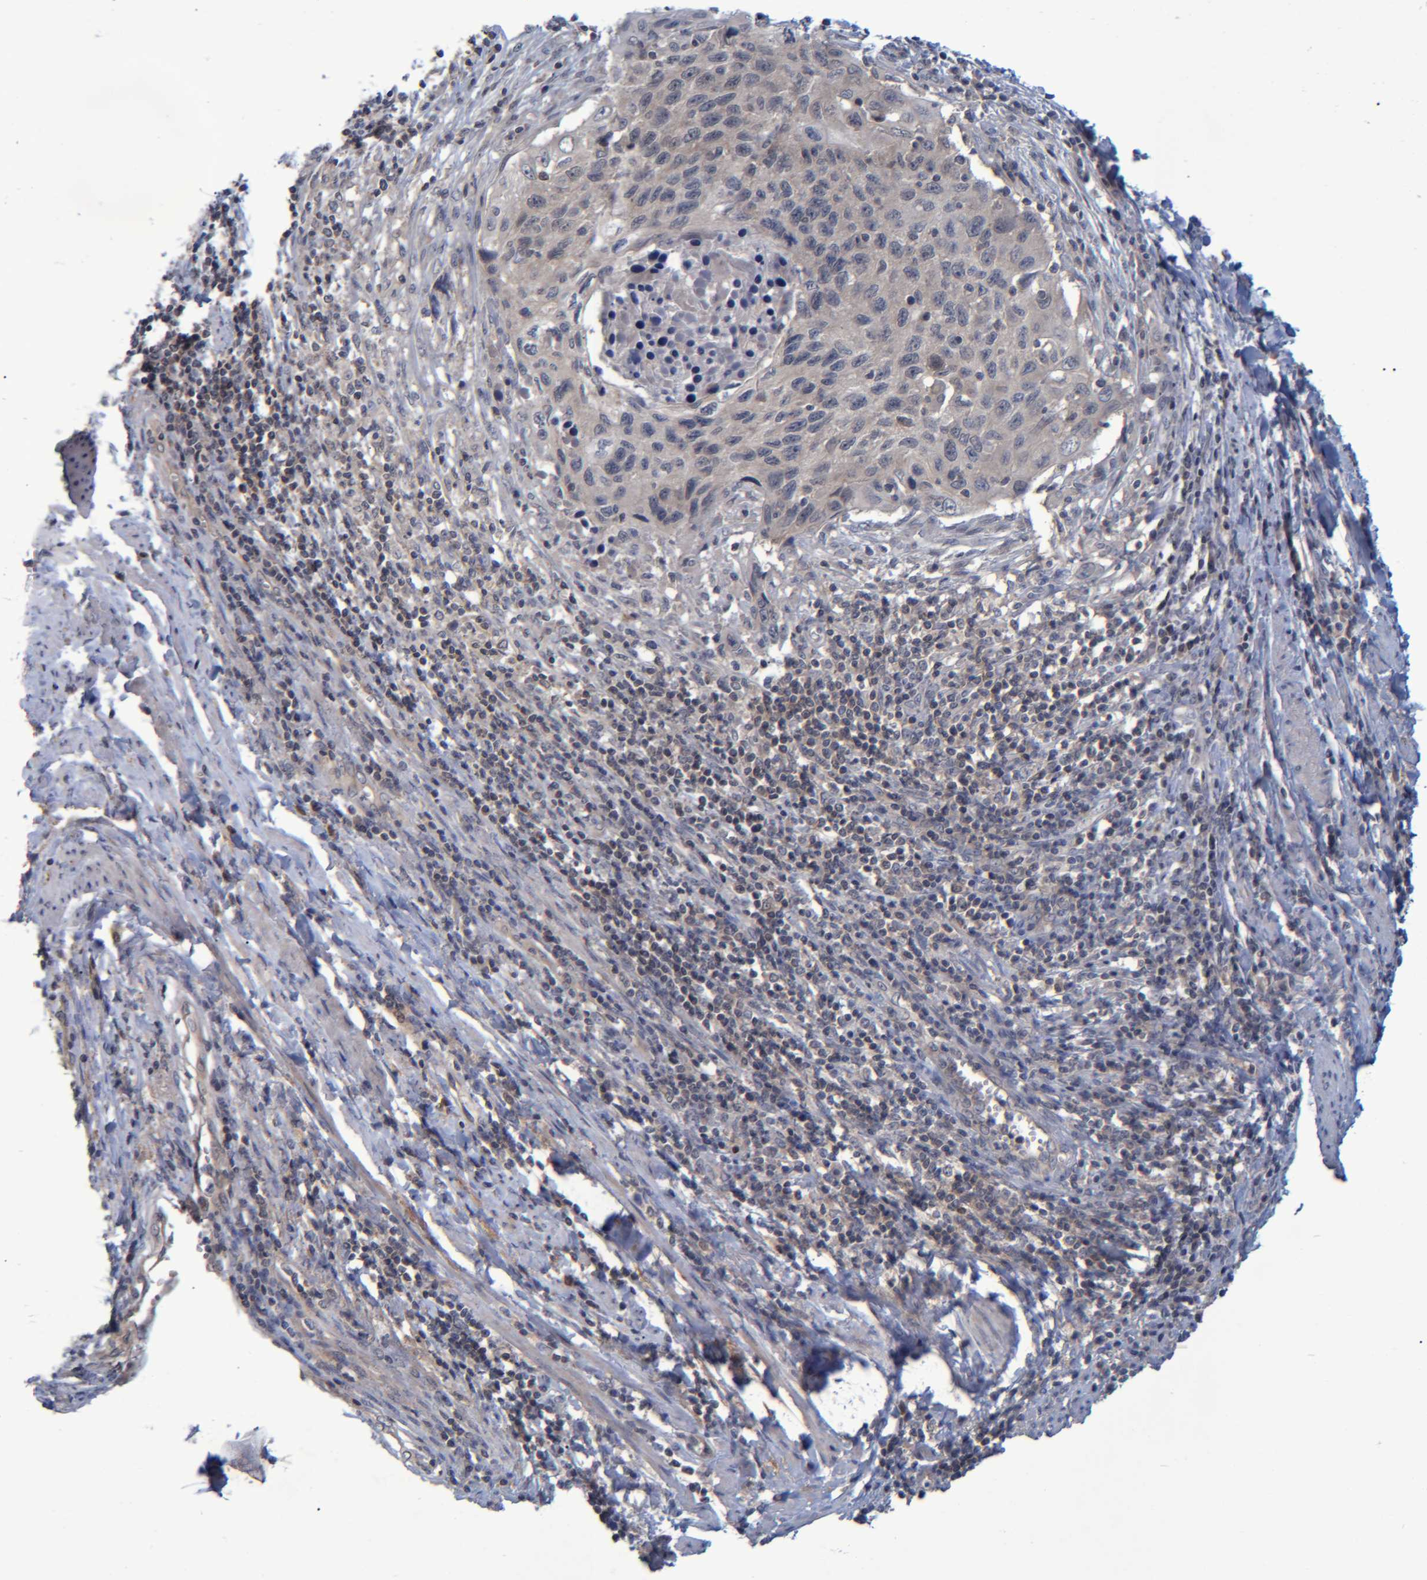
{"staining": {"intensity": "negative", "quantity": "none", "location": "none"}, "tissue": "cervical cancer", "cell_type": "Tumor cells", "image_type": "cancer", "snomed": [{"axis": "morphology", "description": "Squamous cell carcinoma, NOS"}, {"axis": "topography", "description": "Cervix"}], "caption": "Tumor cells show no significant positivity in cervical cancer.", "gene": "PCYT2", "patient": {"sex": "female", "age": 53}}